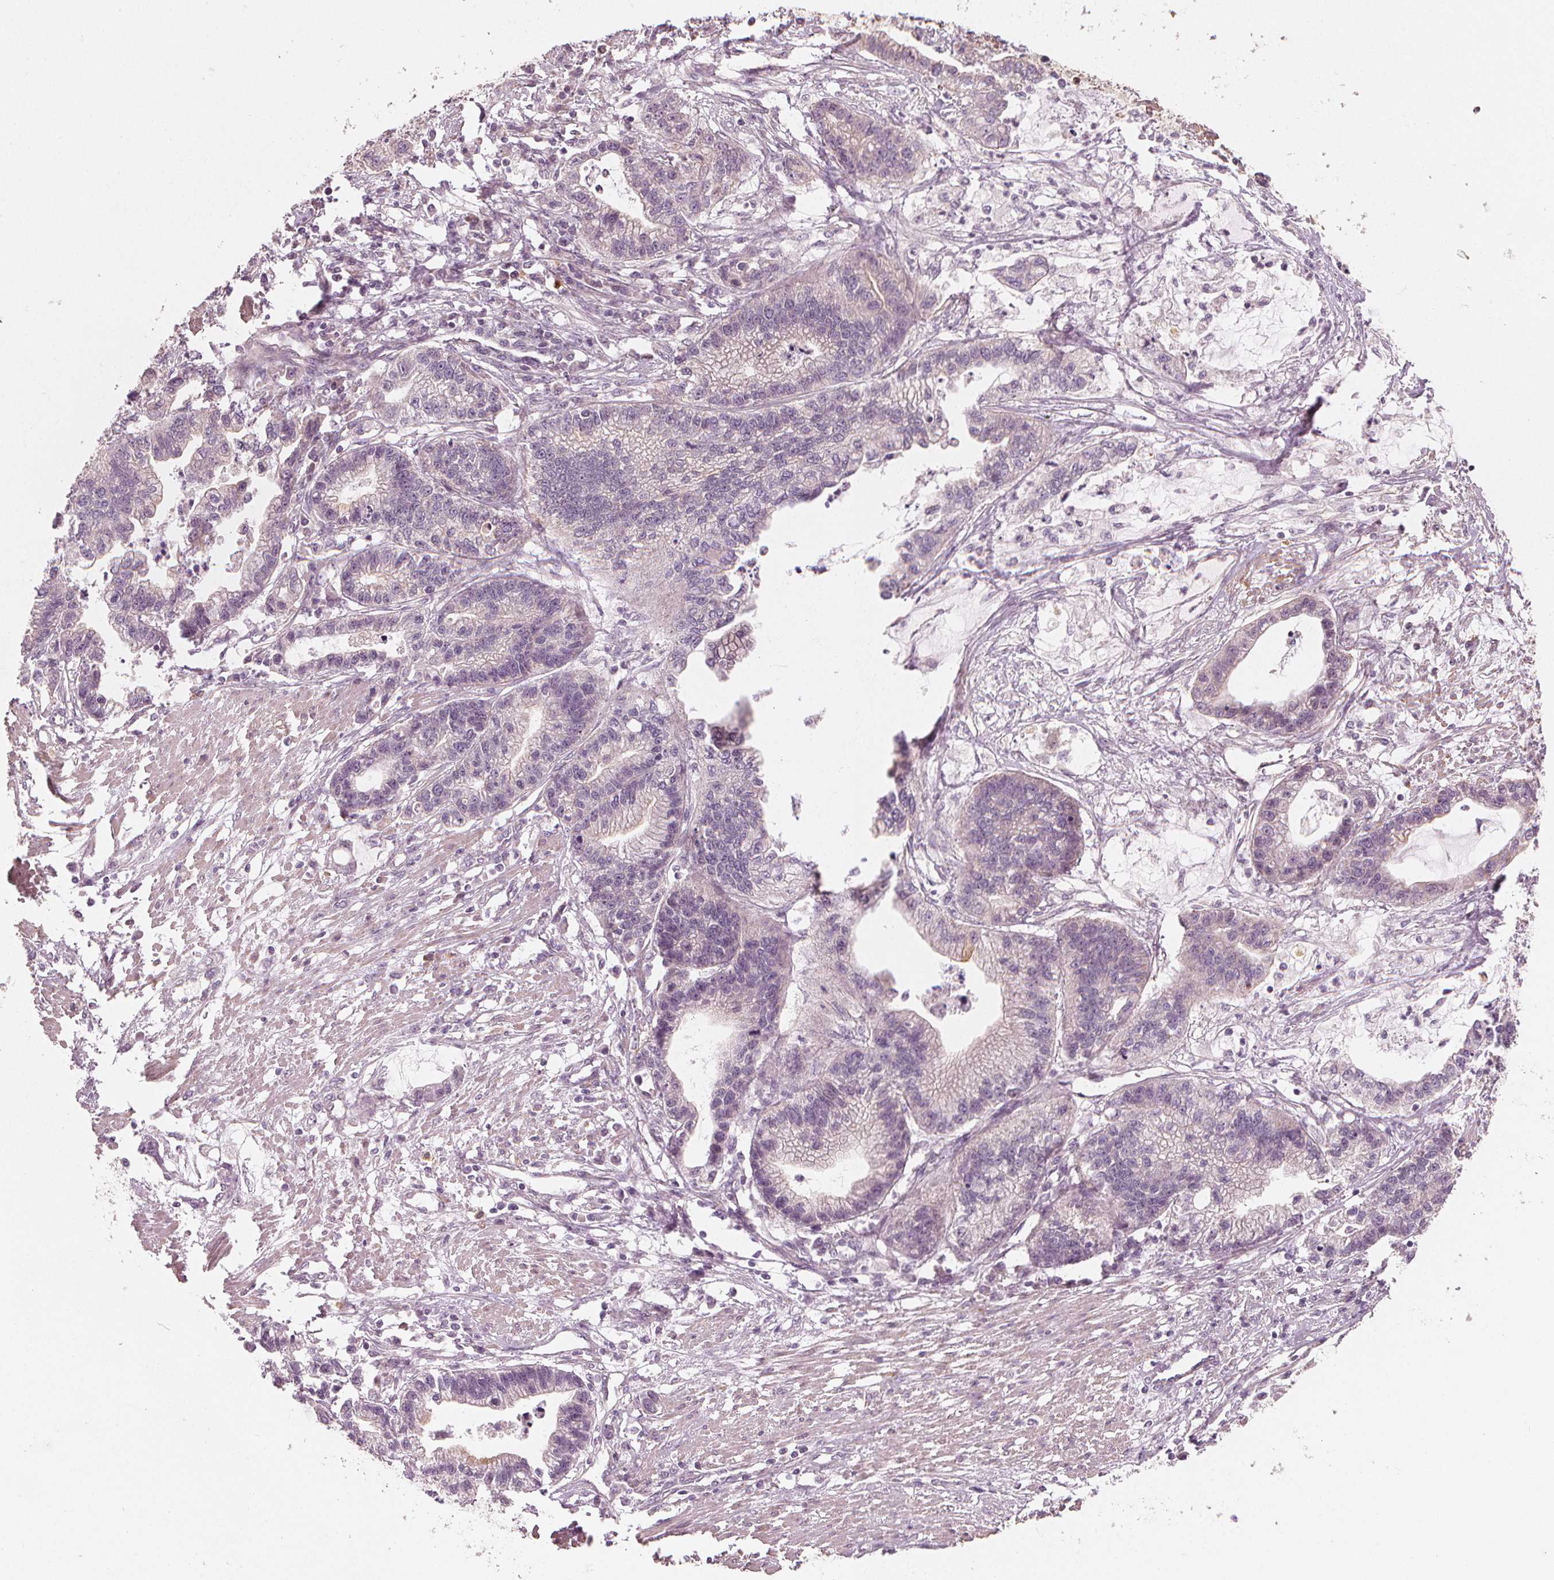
{"staining": {"intensity": "negative", "quantity": "none", "location": "none"}, "tissue": "stomach cancer", "cell_type": "Tumor cells", "image_type": "cancer", "snomed": [{"axis": "morphology", "description": "Adenocarcinoma, NOS"}, {"axis": "topography", "description": "Stomach"}], "caption": "A histopathology image of stomach cancer (adenocarcinoma) stained for a protein demonstrates no brown staining in tumor cells. Brightfield microscopy of immunohistochemistry (IHC) stained with DAB (brown) and hematoxylin (blue), captured at high magnification.", "gene": "CLBA1", "patient": {"sex": "male", "age": 83}}